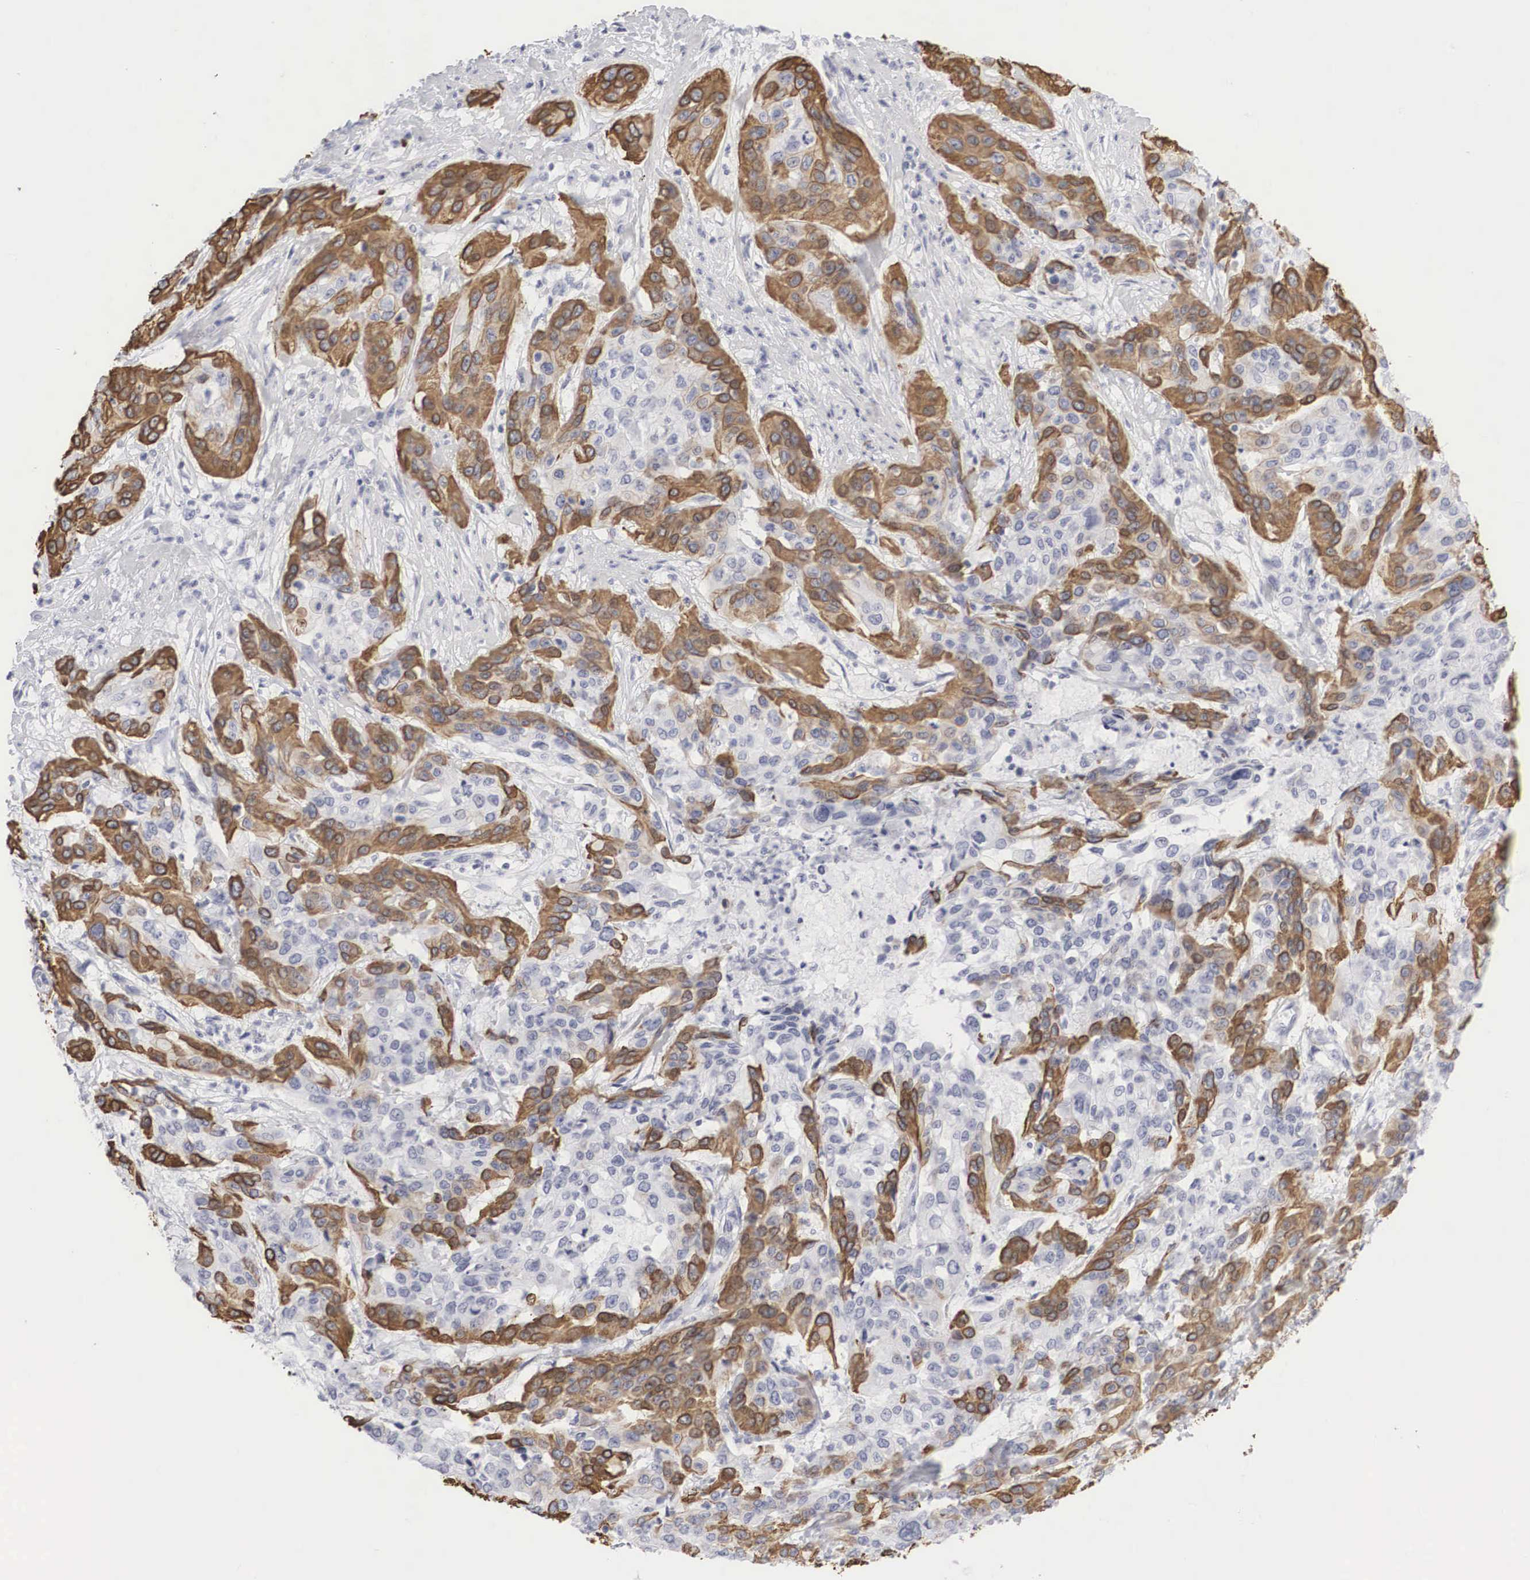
{"staining": {"intensity": "strong", "quantity": "25%-75%", "location": "cytoplasmic/membranous"}, "tissue": "cervical cancer", "cell_type": "Tumor cells", "image_type": "cancer", "snomed": [{"axis": "morphology", "description": "Squamous cell carcinoma, NOS"}, {"axis": "topography", "description": "Cervix"}], "caption": "IHC (DAB) staining of cervical squamous cell carcinoma demonstrates strong cytoplasmic/membranous protein staining in approximately 25%-75% of tumor cells.", "gene": "KRT14", "patient": {"sex": "female", "age": 41}}